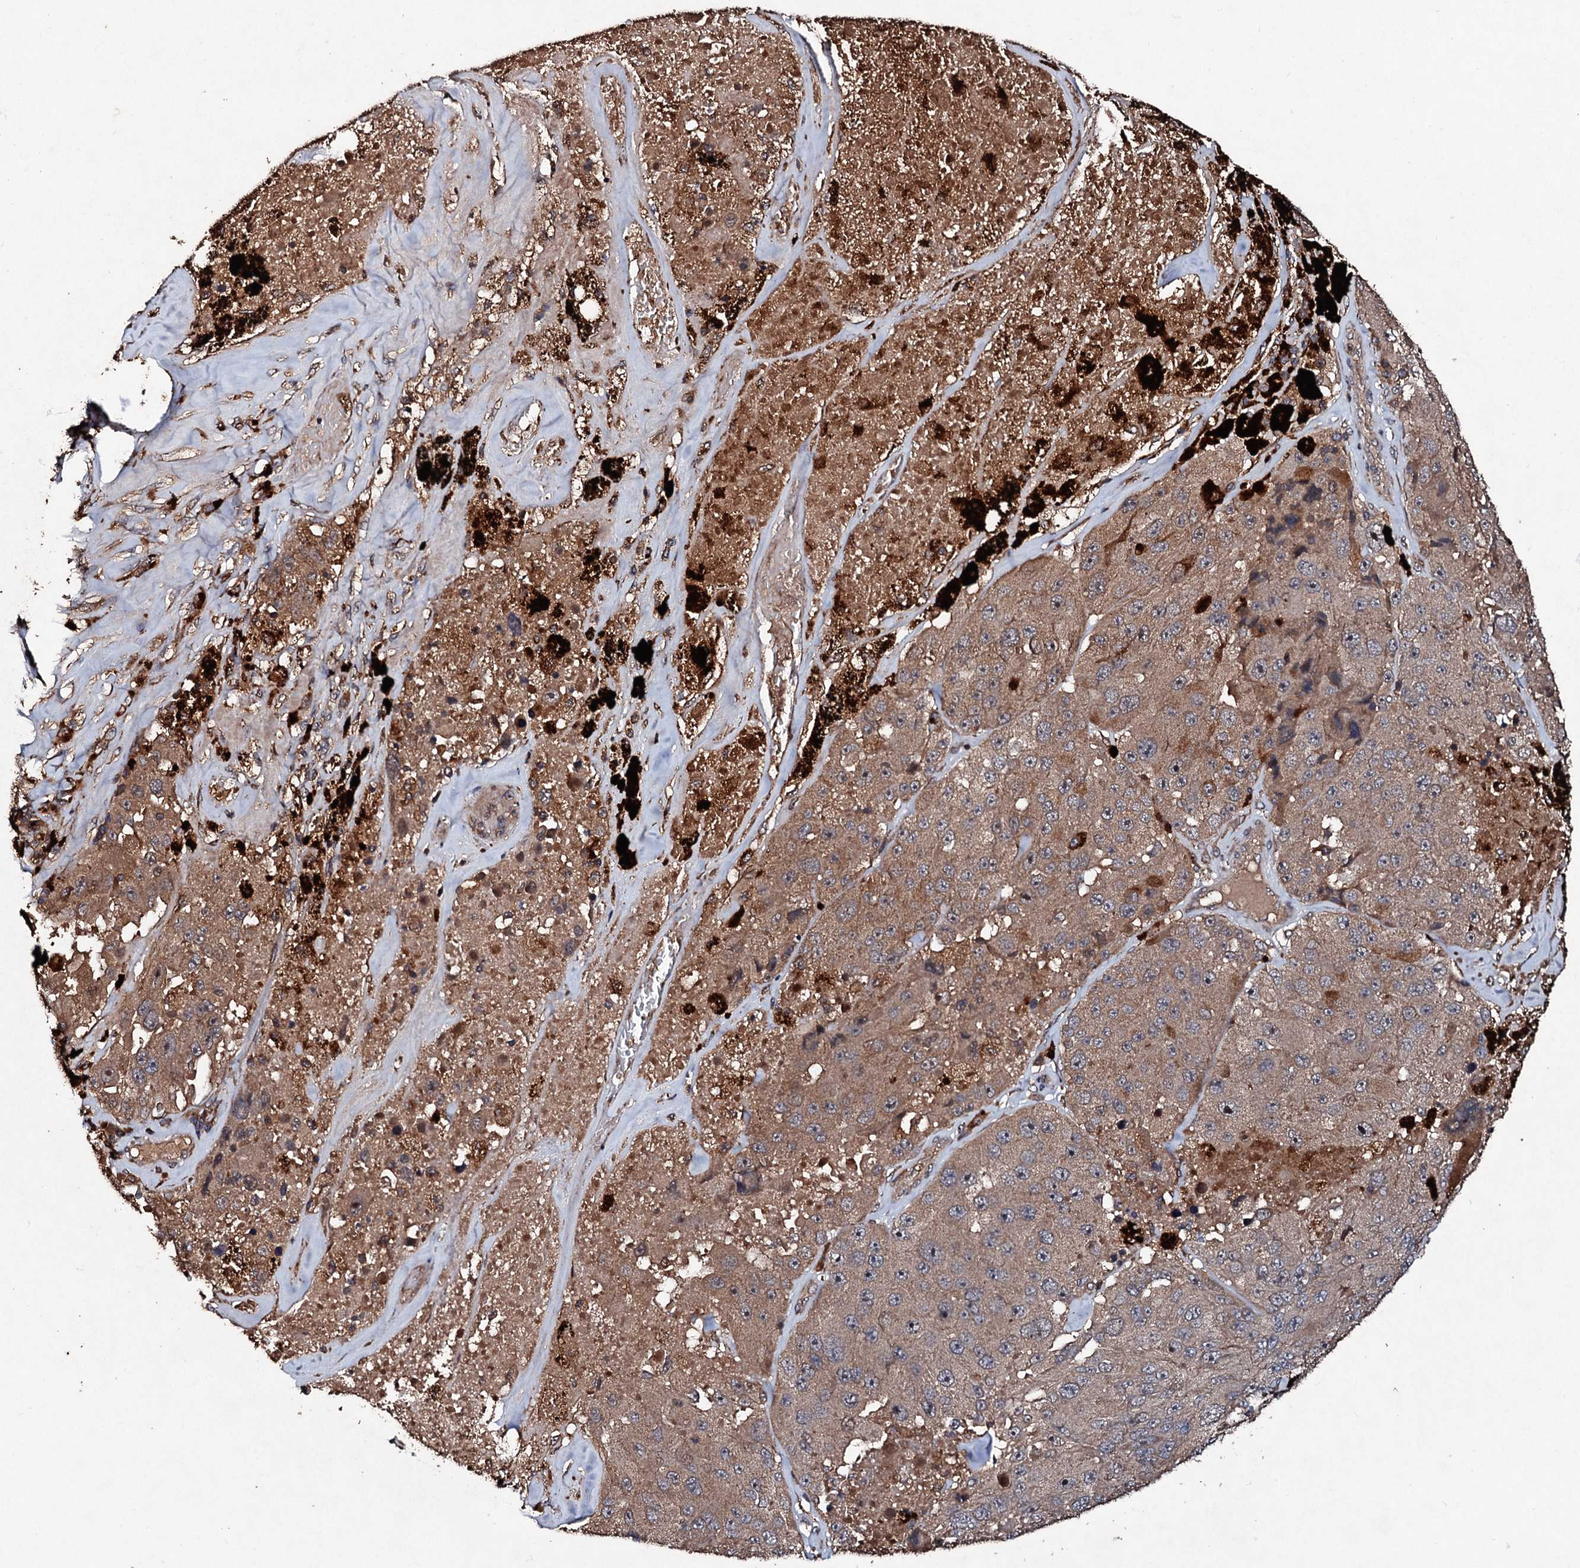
{"staining": {"intensity": "moderate", "quantity": ">75%", "location": "cytoplasmic/membranous"}, "tissue": "melanoma", "cell_type": "Tumor cells", "image_type": "cancer", "snomed": [{"axis": "morphology", "description": "Malignant melanoma, Metastatic site"}, {"axis": "topography", "description": "Lymph node"}], "caption": "Malignant melanoma (metastatic site) stained with a brown dye exhibits moderate cytoplasmic/membranous positive expression in approximately >75% of tumor cells.", "gene": "KERA", "patient": {"sex": "male", "age": 62}}